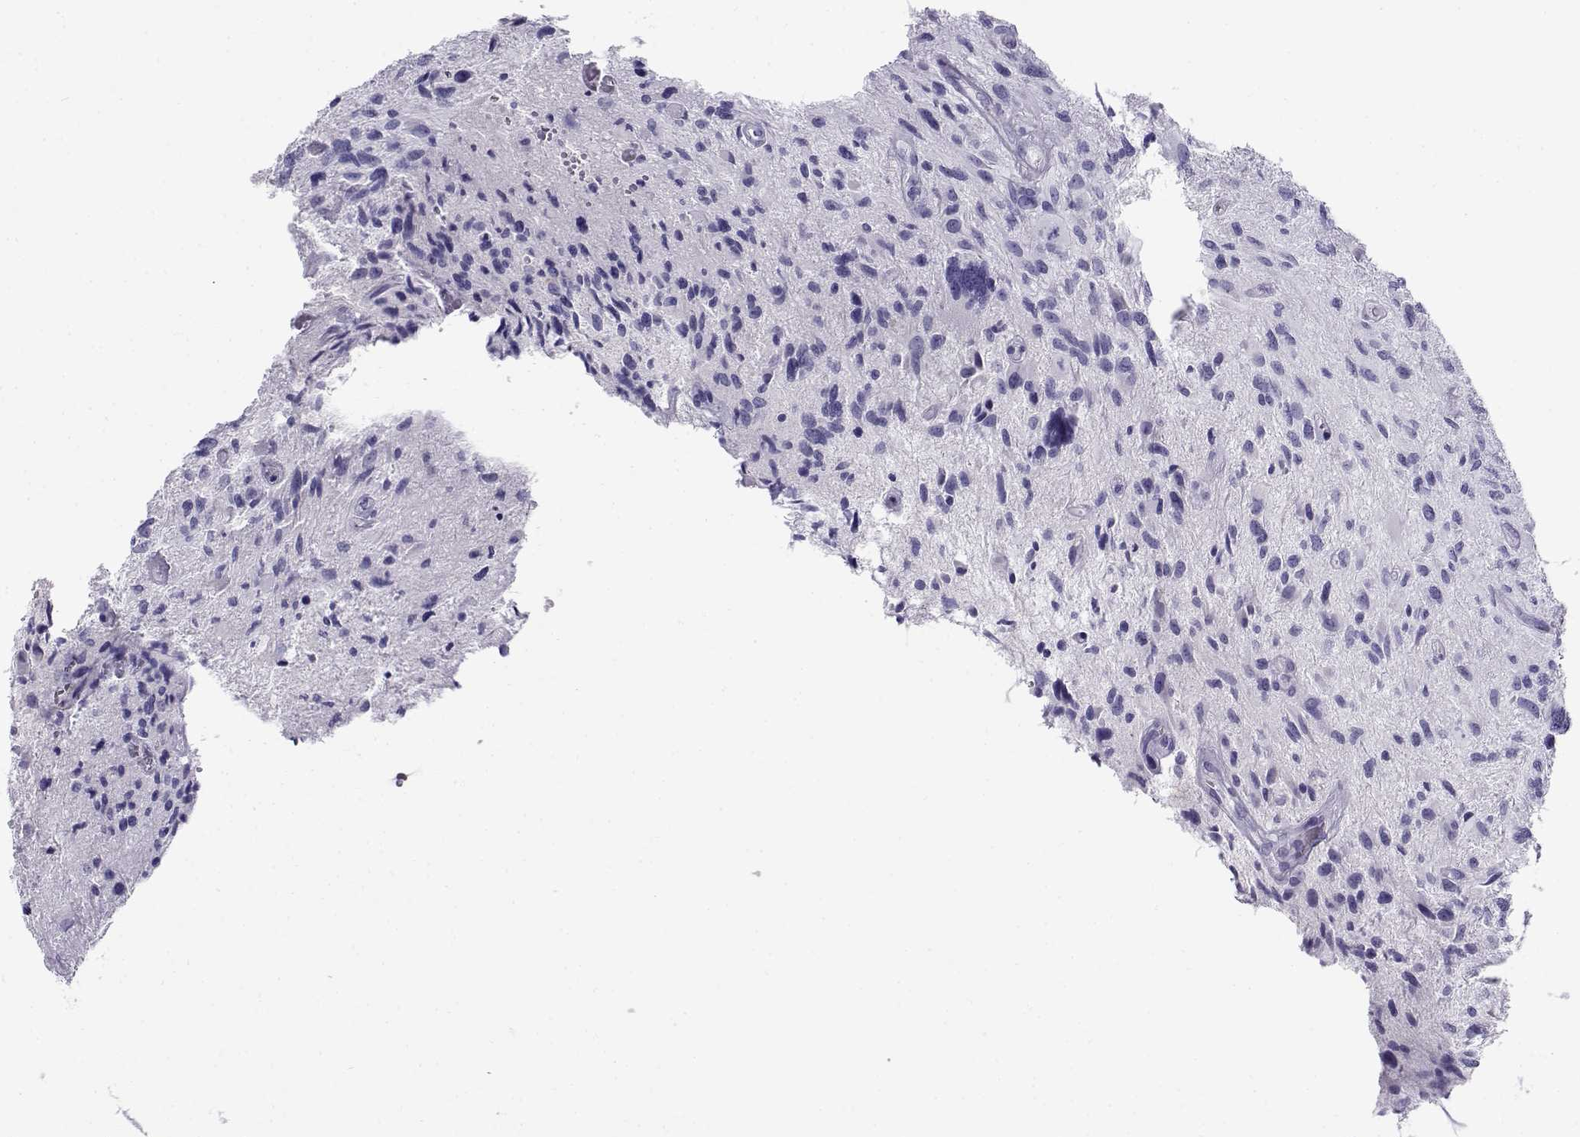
{"staining": {"intensity": "negative", "quantity": "none", "location": "none"}, "tissue": "glioma", "cell_type": "Tumor cells", "image_type": "cancer", "snomed": [{"axis": "morphology", "description": "Glioma, malignant, NOS"}, {"axis": "morphology", "description": "Glioma, malignant, High grade"}, {"axis": "topography", "description": "Brain"}], "caption": "An image of human malignant glioma (high-grade) is negative for staining in tumor cells.", "gene": "CABS1", "patient": {"sex": "female", "age": 71}}